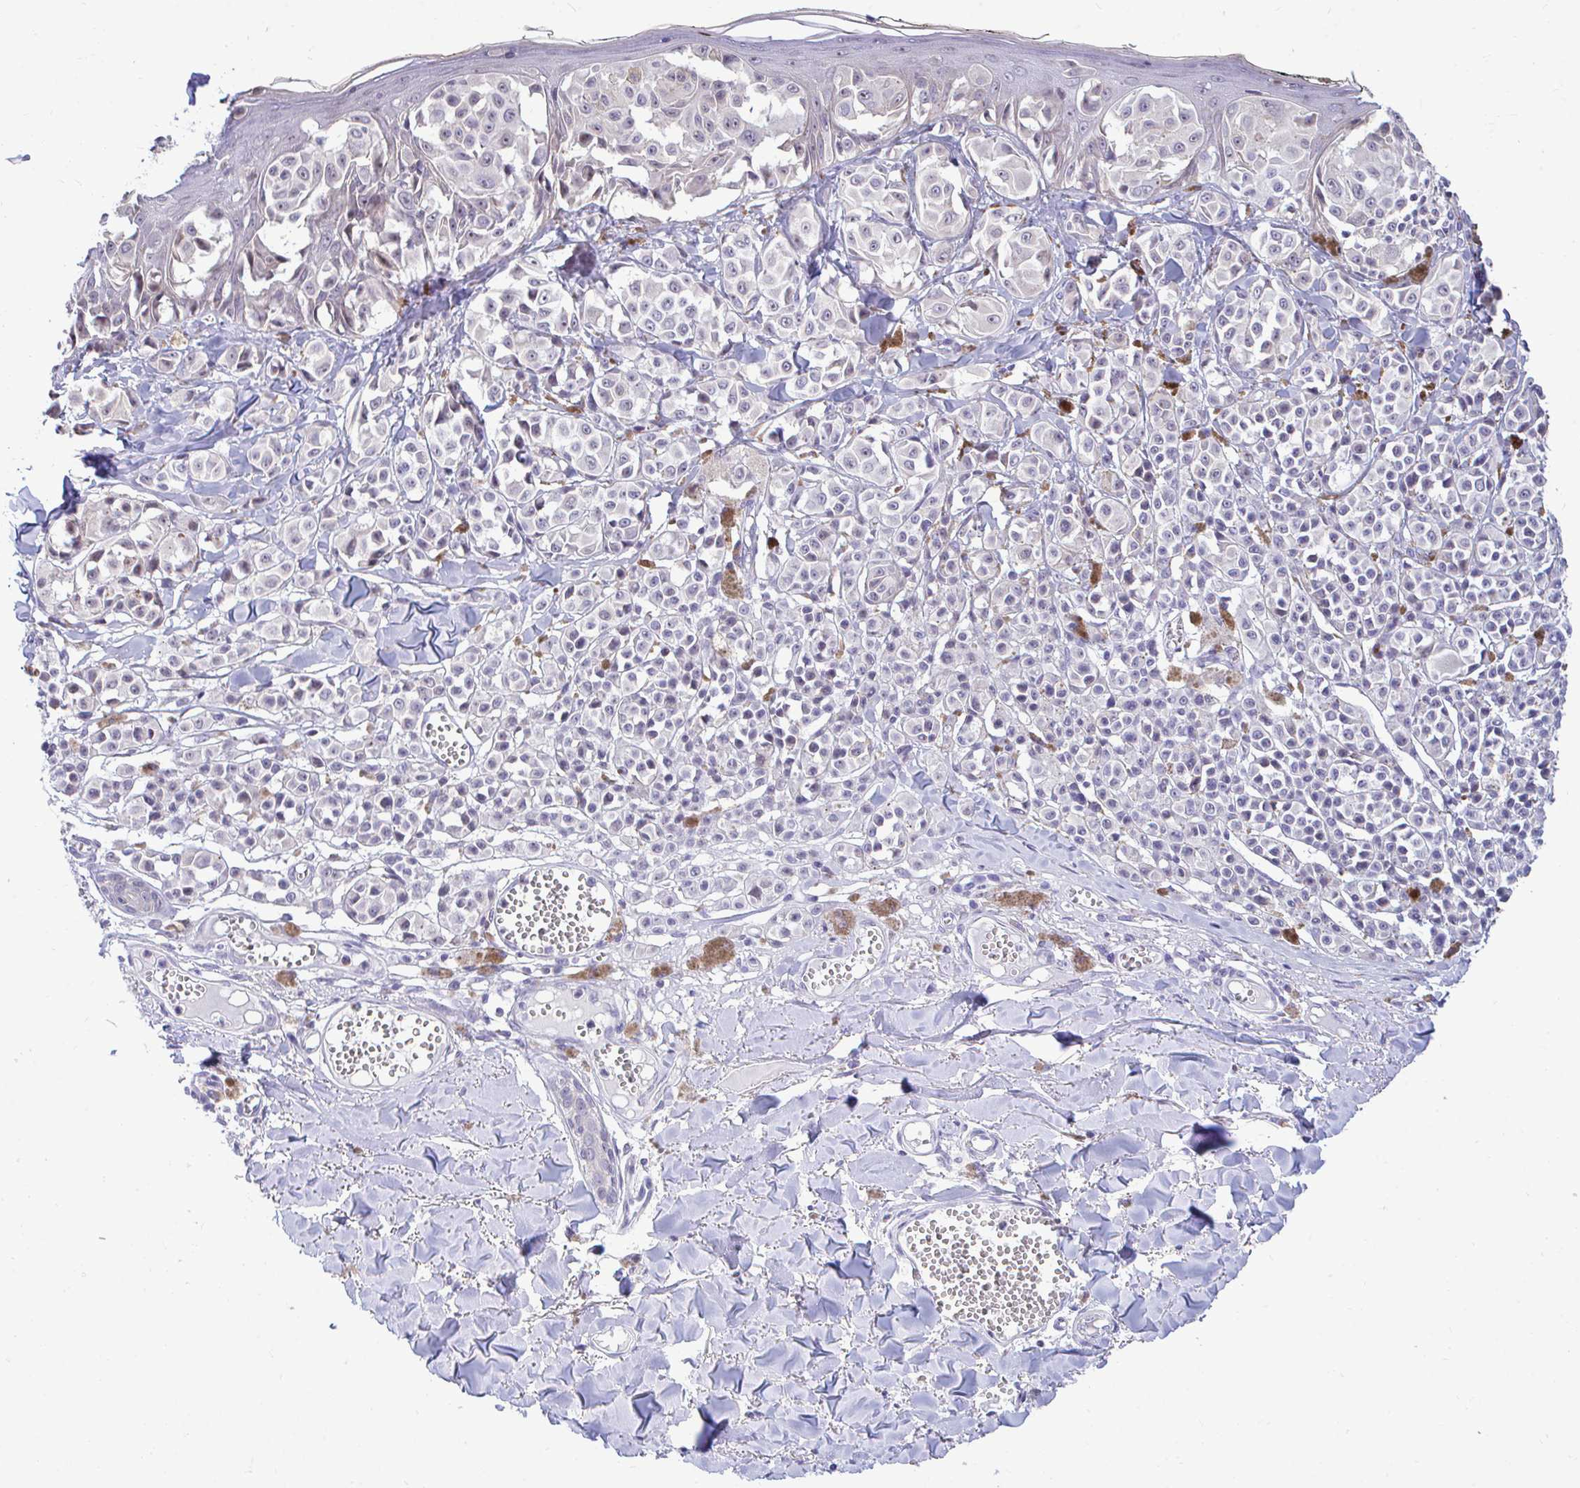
{"staining": {"intensity": "negative", "quantity": "none", "location": "none"}, "tissue": "melanoma", "cell_type": "Tumor cells", "image_type": "cancer", "snomed": [{"axis": "morphology", "description": "Malignant melanoma, NOS"}, {"axis": "topography", "description": "Skin"}], "caption": "Micrograph shows no protein staining in tumor cells of melanoma tissue.", "gene": "PIGK", "patient": {"sex": "female", "age": 43}}